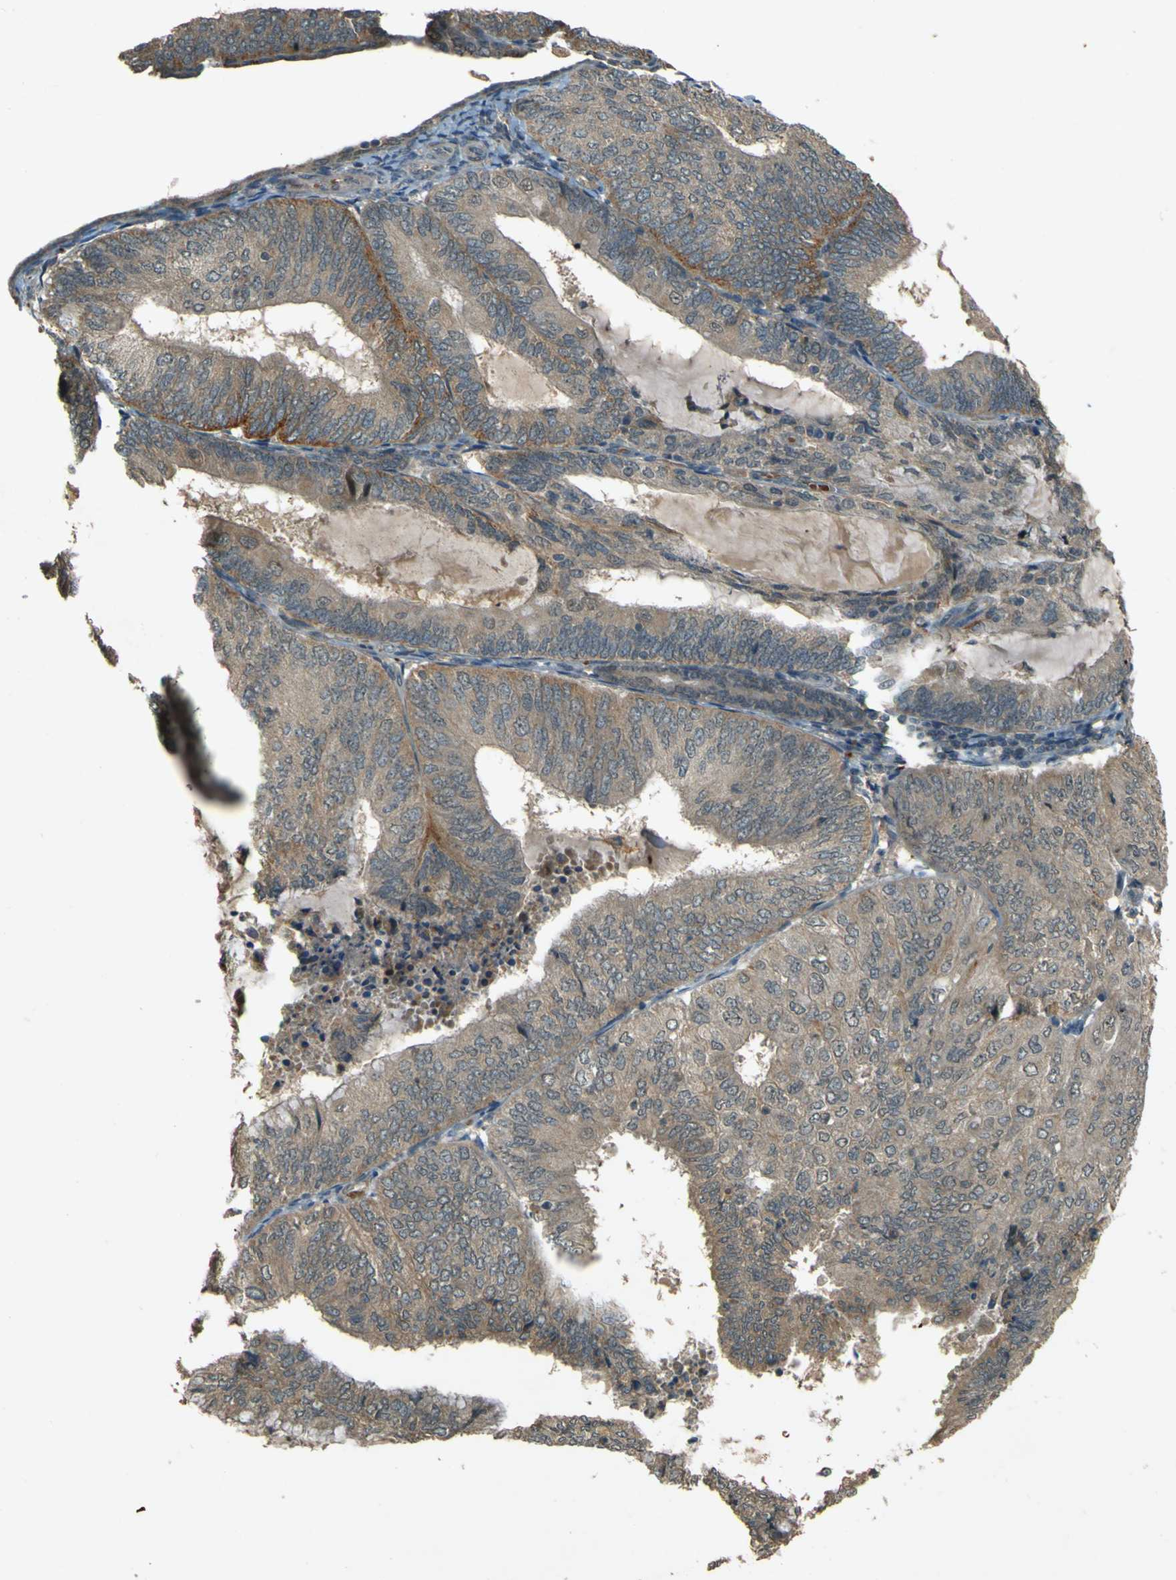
{"staining": {"intensity": "weak", "quantity": ">75%", "location": "cytoplasmic/membranous"}, "tissue": "endometrial cancer", "cell_type": "Tumor cells", "image_type": "cancer", "snomed": [{"axis": "morphology", "description": "Adenocarcinoma, NOS"}, {"axis": "topography", "description": "Endometrium"}], "caption": "Endometrial adenocarcinoma tissue demonstrates weak cytoplasmic/membranous expression in approximately >75% of tumor cells, visualized by immunohistochemistry.", "gene": "MPDZ", "patient": {"sex": "female", "age": 81}}